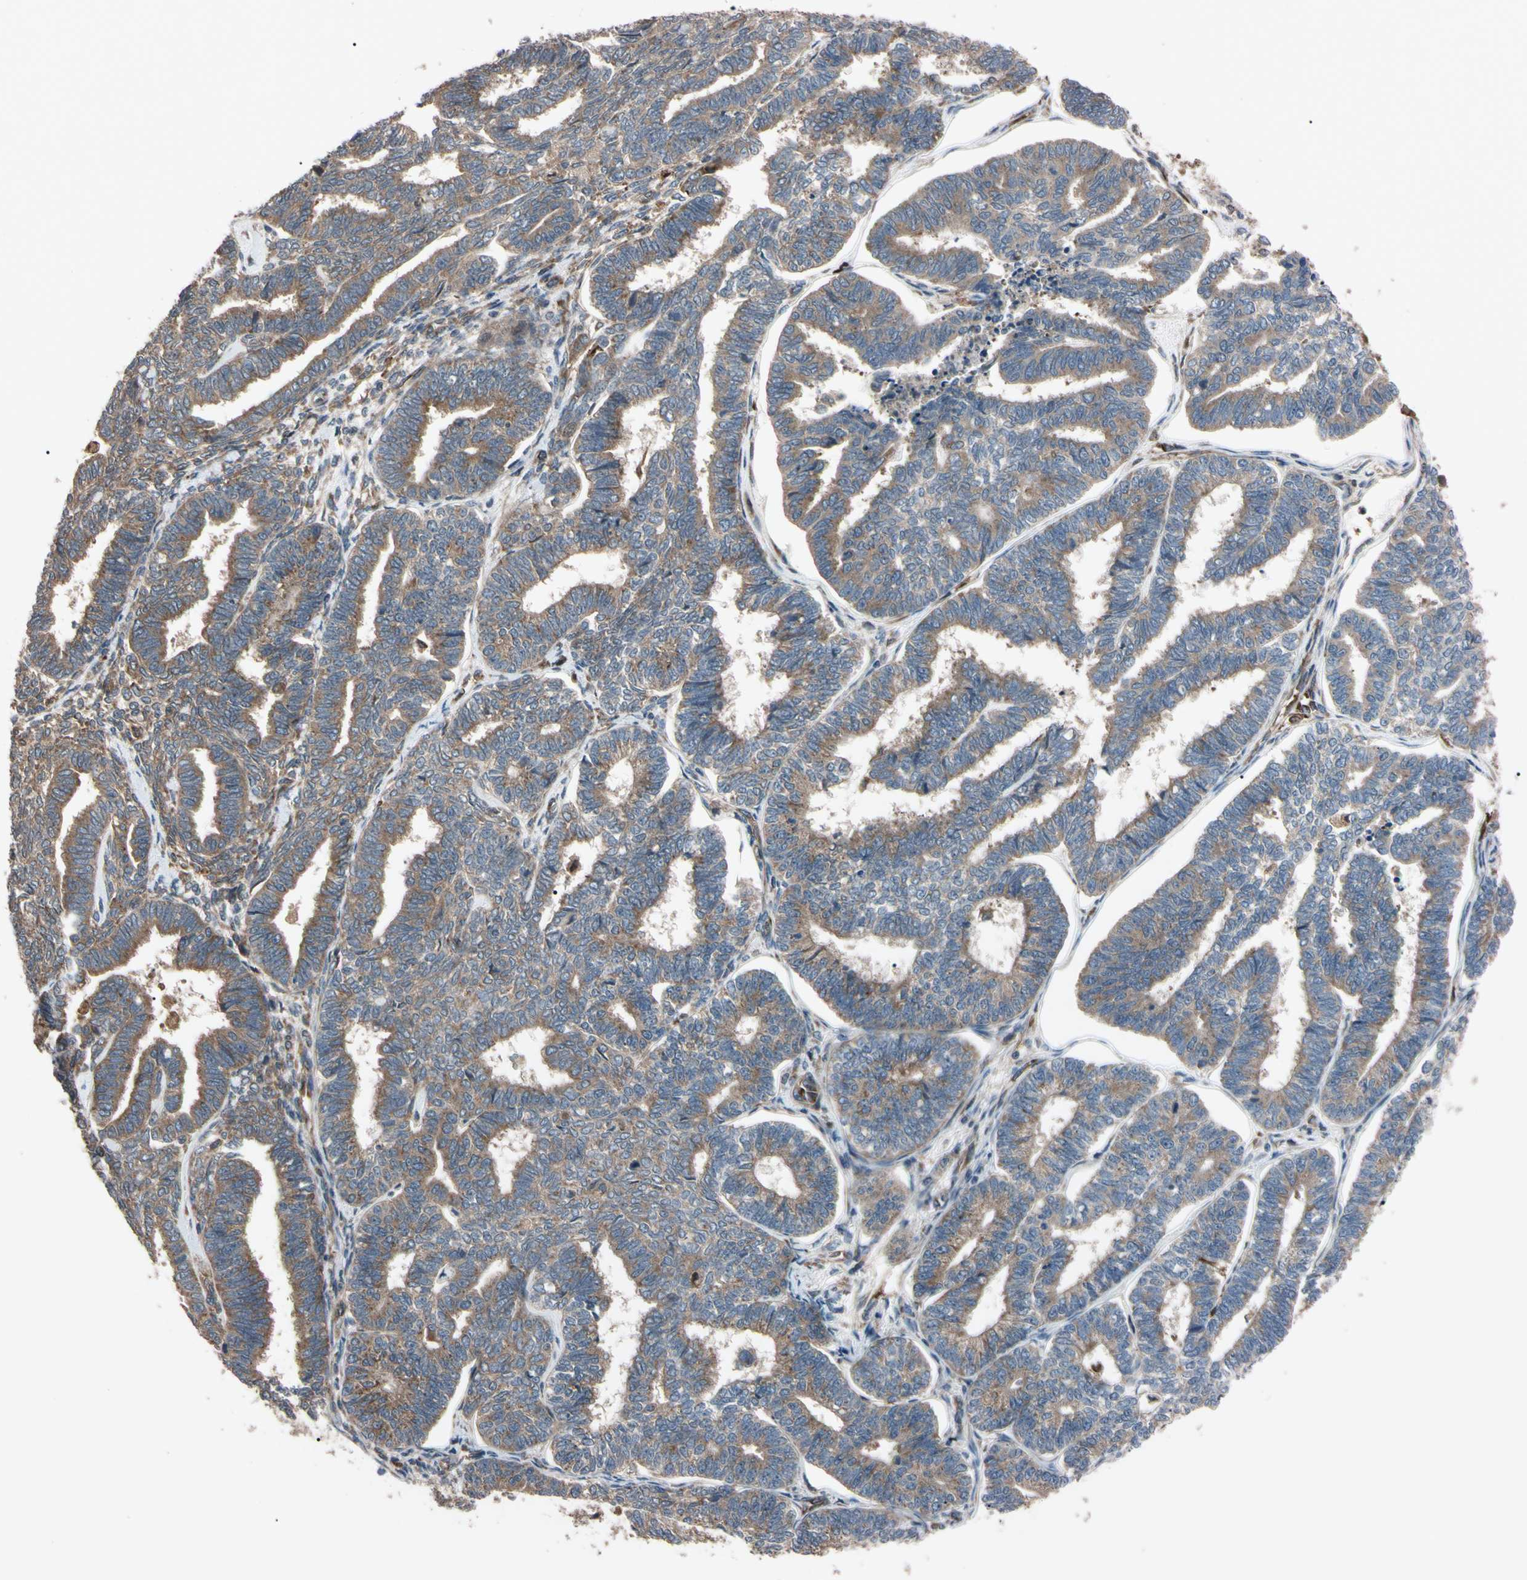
{"staining": {"intensity": "moderate", "quantity": ">75%", "location": "cytoplasmic/membranous"}, "tissue": "endometrial cancer", "cell_type": "Tumor cells", "image_type": "cancer", "snomed": [{"axis": "morphology", "description": "Adenocarcinoma, NOS"}, {"axis": "topography", "description": "Endometrium"}], "caption": "Immunohistochemical staining of human adenocarcinoma (endometrial) displays moderate cytoplasmic/membranous protein positivity in about >75% of tumor cells. (DAB (3,3'-diaminobenzidine) IHC, brown staining for protein, blue staining for nuclei).", "gene": "GUCY1B1", "patient": {"sex": "female", "age": 70}}